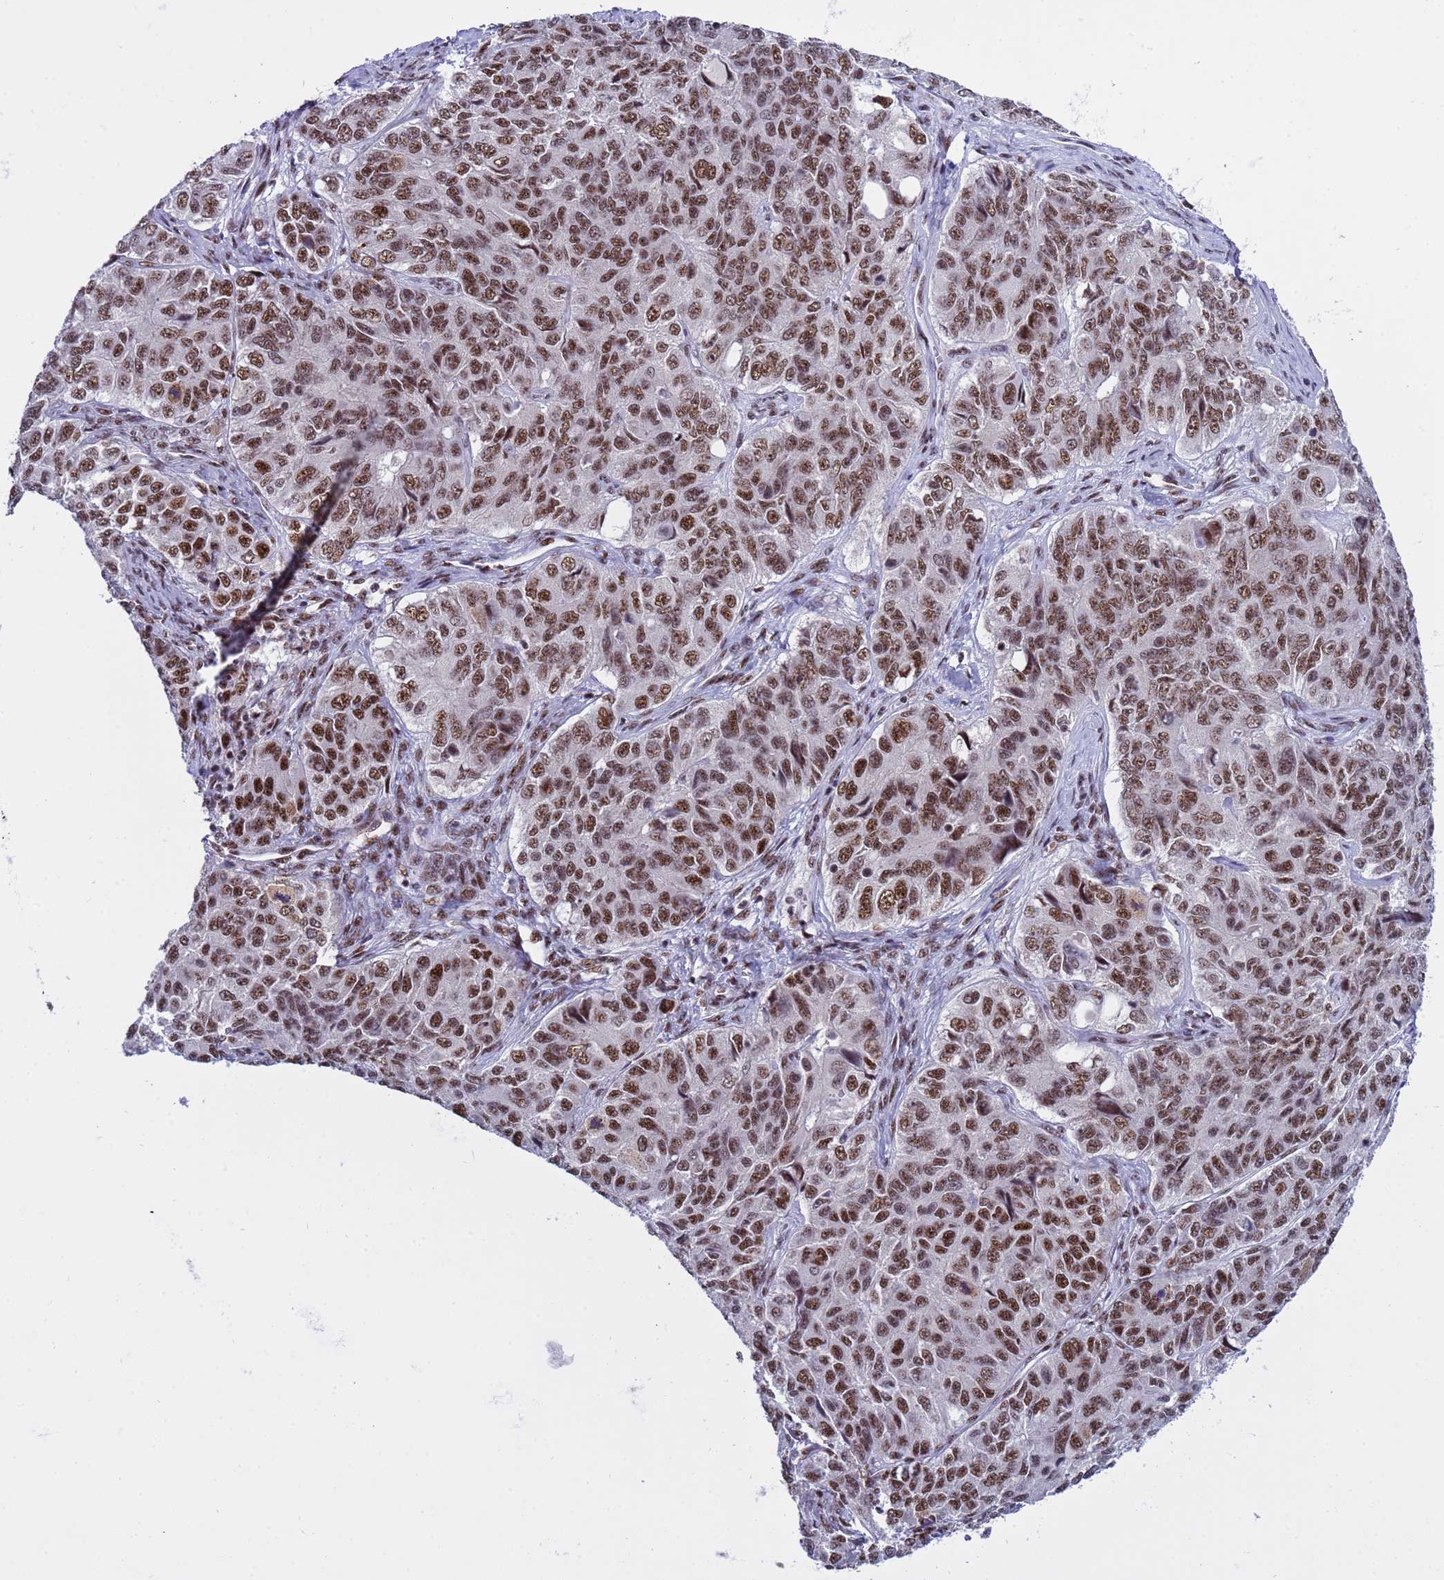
{"staining": {"intensity": "strong", "quantity": ">75%", "location": "nuclear"}, "tissue": "ovarian cancer", "cell_type": "Tumor cells", "image_type": "cancer", "snomed": [{"axis": "morphology", "description": "Carcinoma, endometroid"}, {"axis": "topography", "description": "Ovary"}], "caption": "High-magnification brightfield microscopy of ovarian endometroid carcinoma stained with DAB (3,3'-diaminobenzidine) (brown) and counterstained with hematoxylin (blue). tumor cells exhibit strong nuclear positivity is seen in approximately>75% of cells.", "gene": "THOC2", "patient": {"sex": "female", "age": 51}}